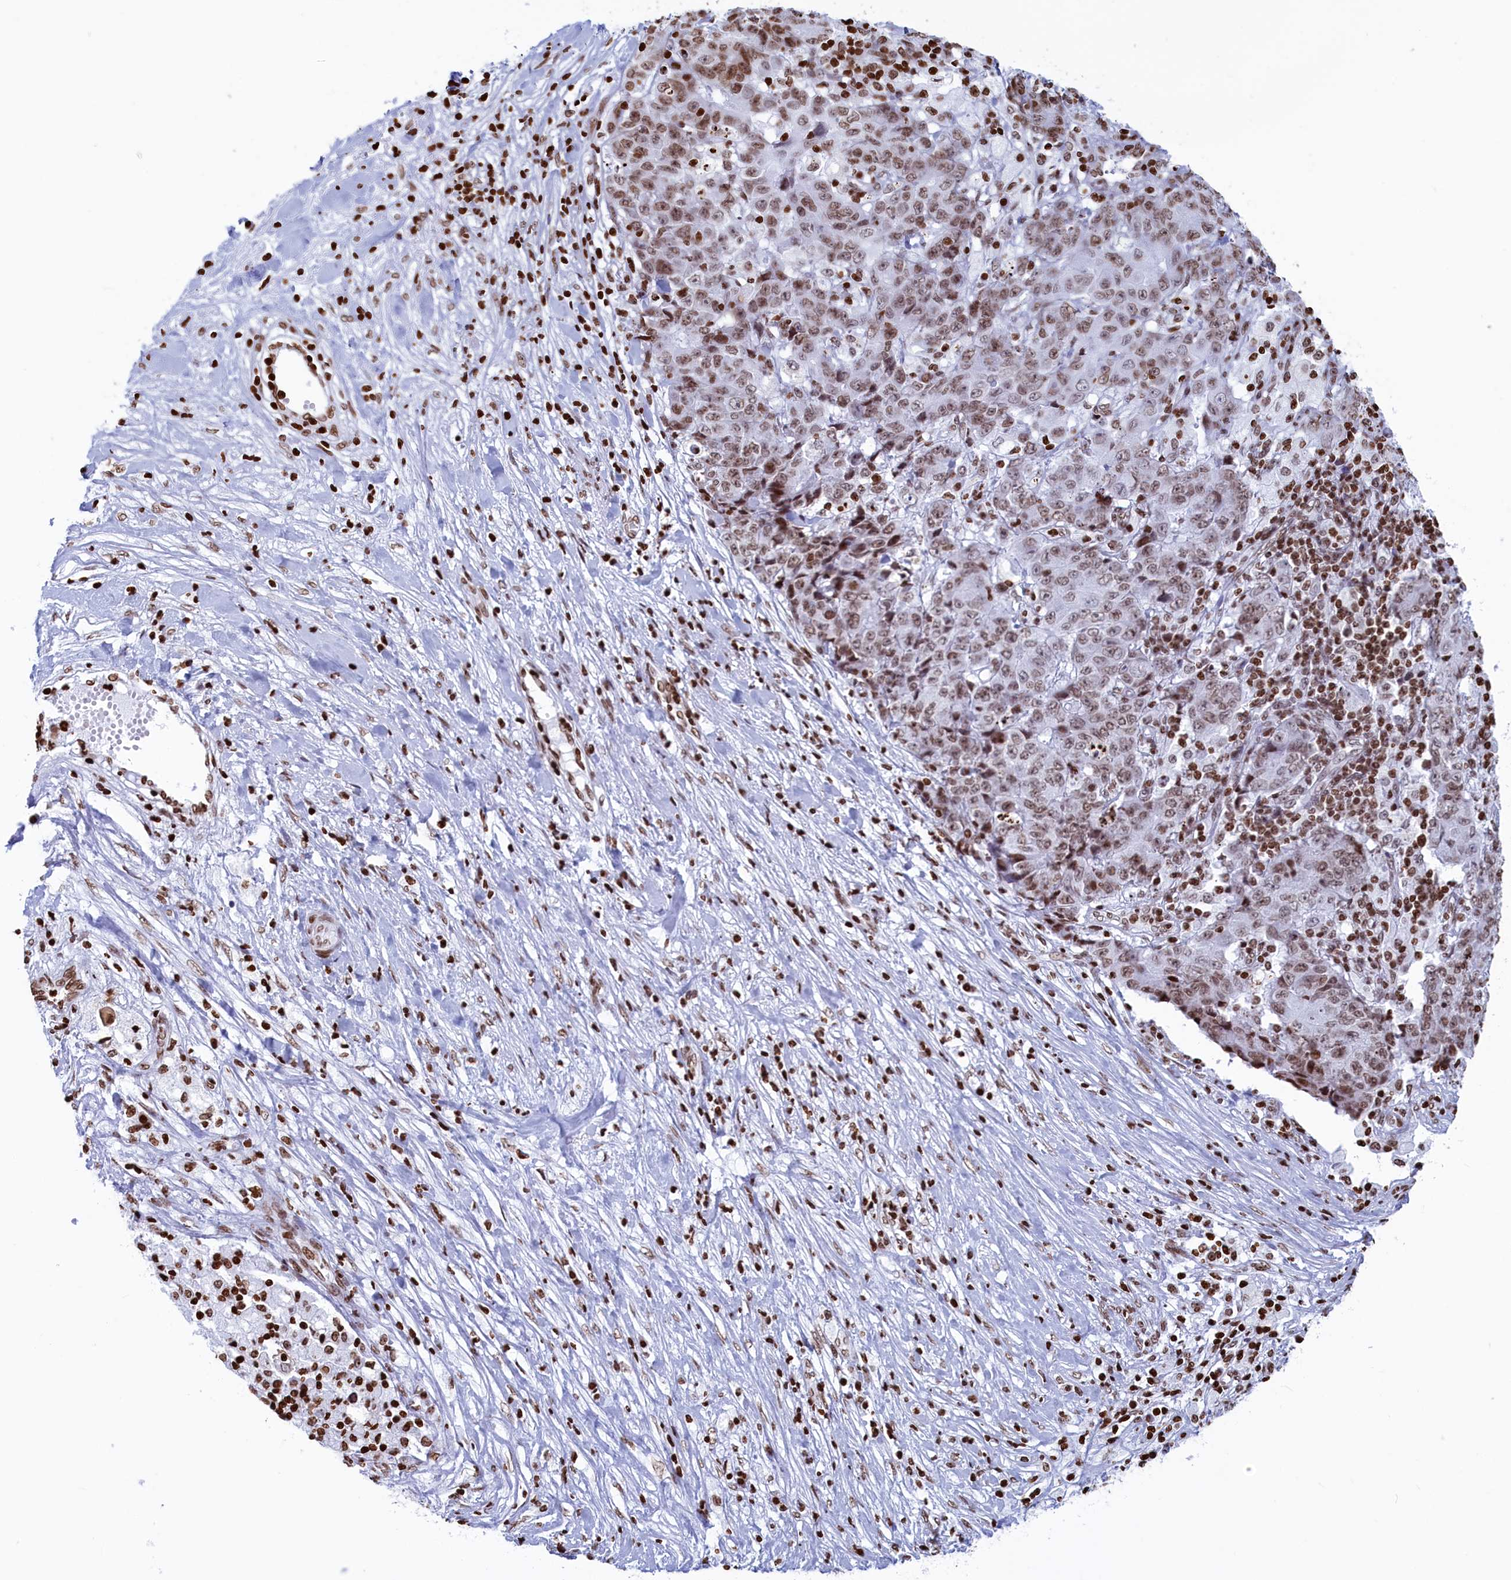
{"staining": {"intensity": "moderate", "quantity": ">75%", "location": "nuclear"}, "tissue": "ovarian cancer", "cell_type": "Tumor cells", "image_type": "cancer", "snomed": [{"axis": "morphology", "description": "Carcinoma, endometroid"}, {"axis": "topography", "description": "Ovary"}], "caption": "A histopathology image showing moderate nuclear staining in about >75% of tumor cells in ovarian cancer, as visualized by brown immunohistochemical staining.", "gene": "APOBEC3A", "patient": {"sex": "female", "age": 42}}